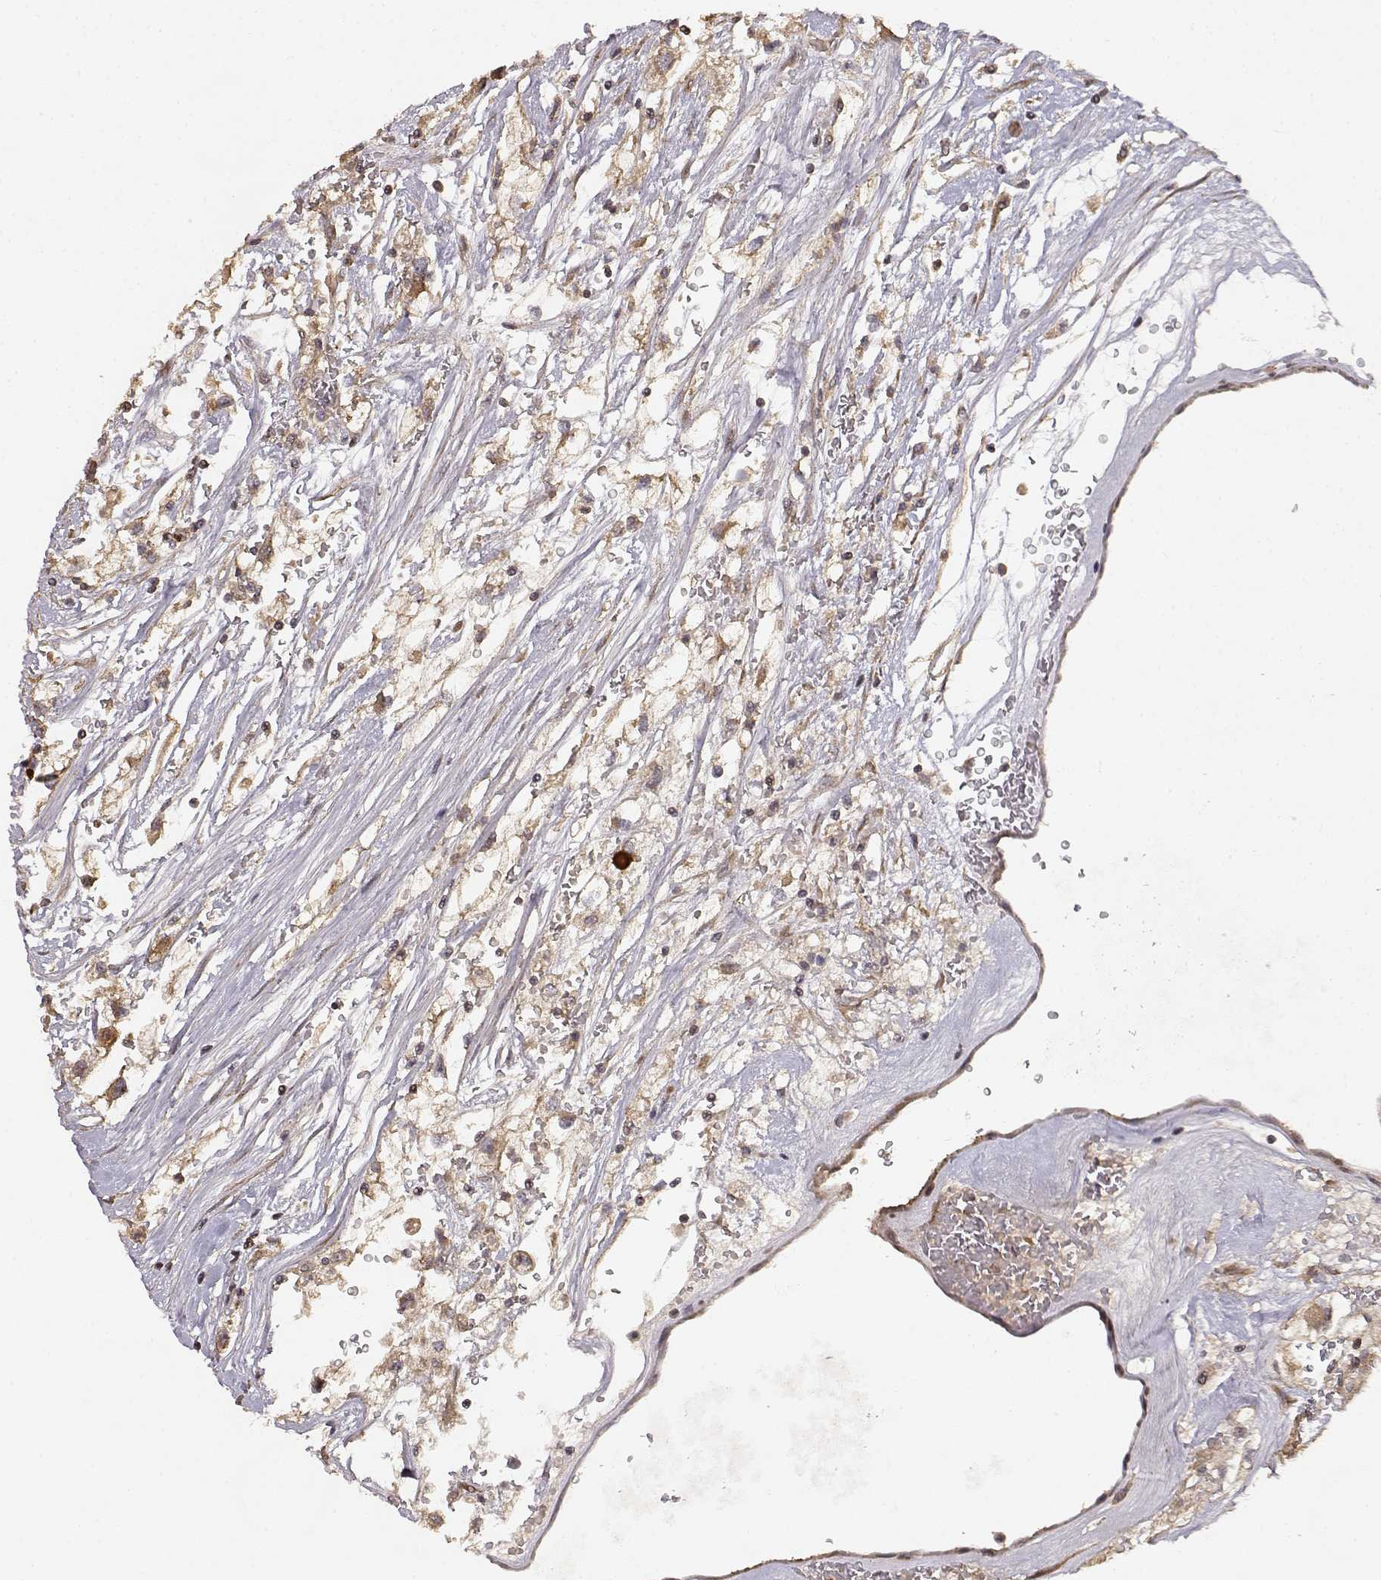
{"staining": {"intensity": "weak", "quantity": ">75%", "location": "cytoplasmic/membranous"}, "tissue": "renal cancer", "cell_type": "Tumor cells", "image_type": "cancer", "snomed": [{"axis": "morphology", "description": "Adenocarcinoma, NOS"}, {"axis": "topography", "description": "Kidney"}], "caption": "Weak cytoplasmic/membranous staining is identified in approximately >75% of tumor cells in adenocarcinoma (renal).", "gene": "PICK1", "patient": {"sex": "male", "age": 59}}